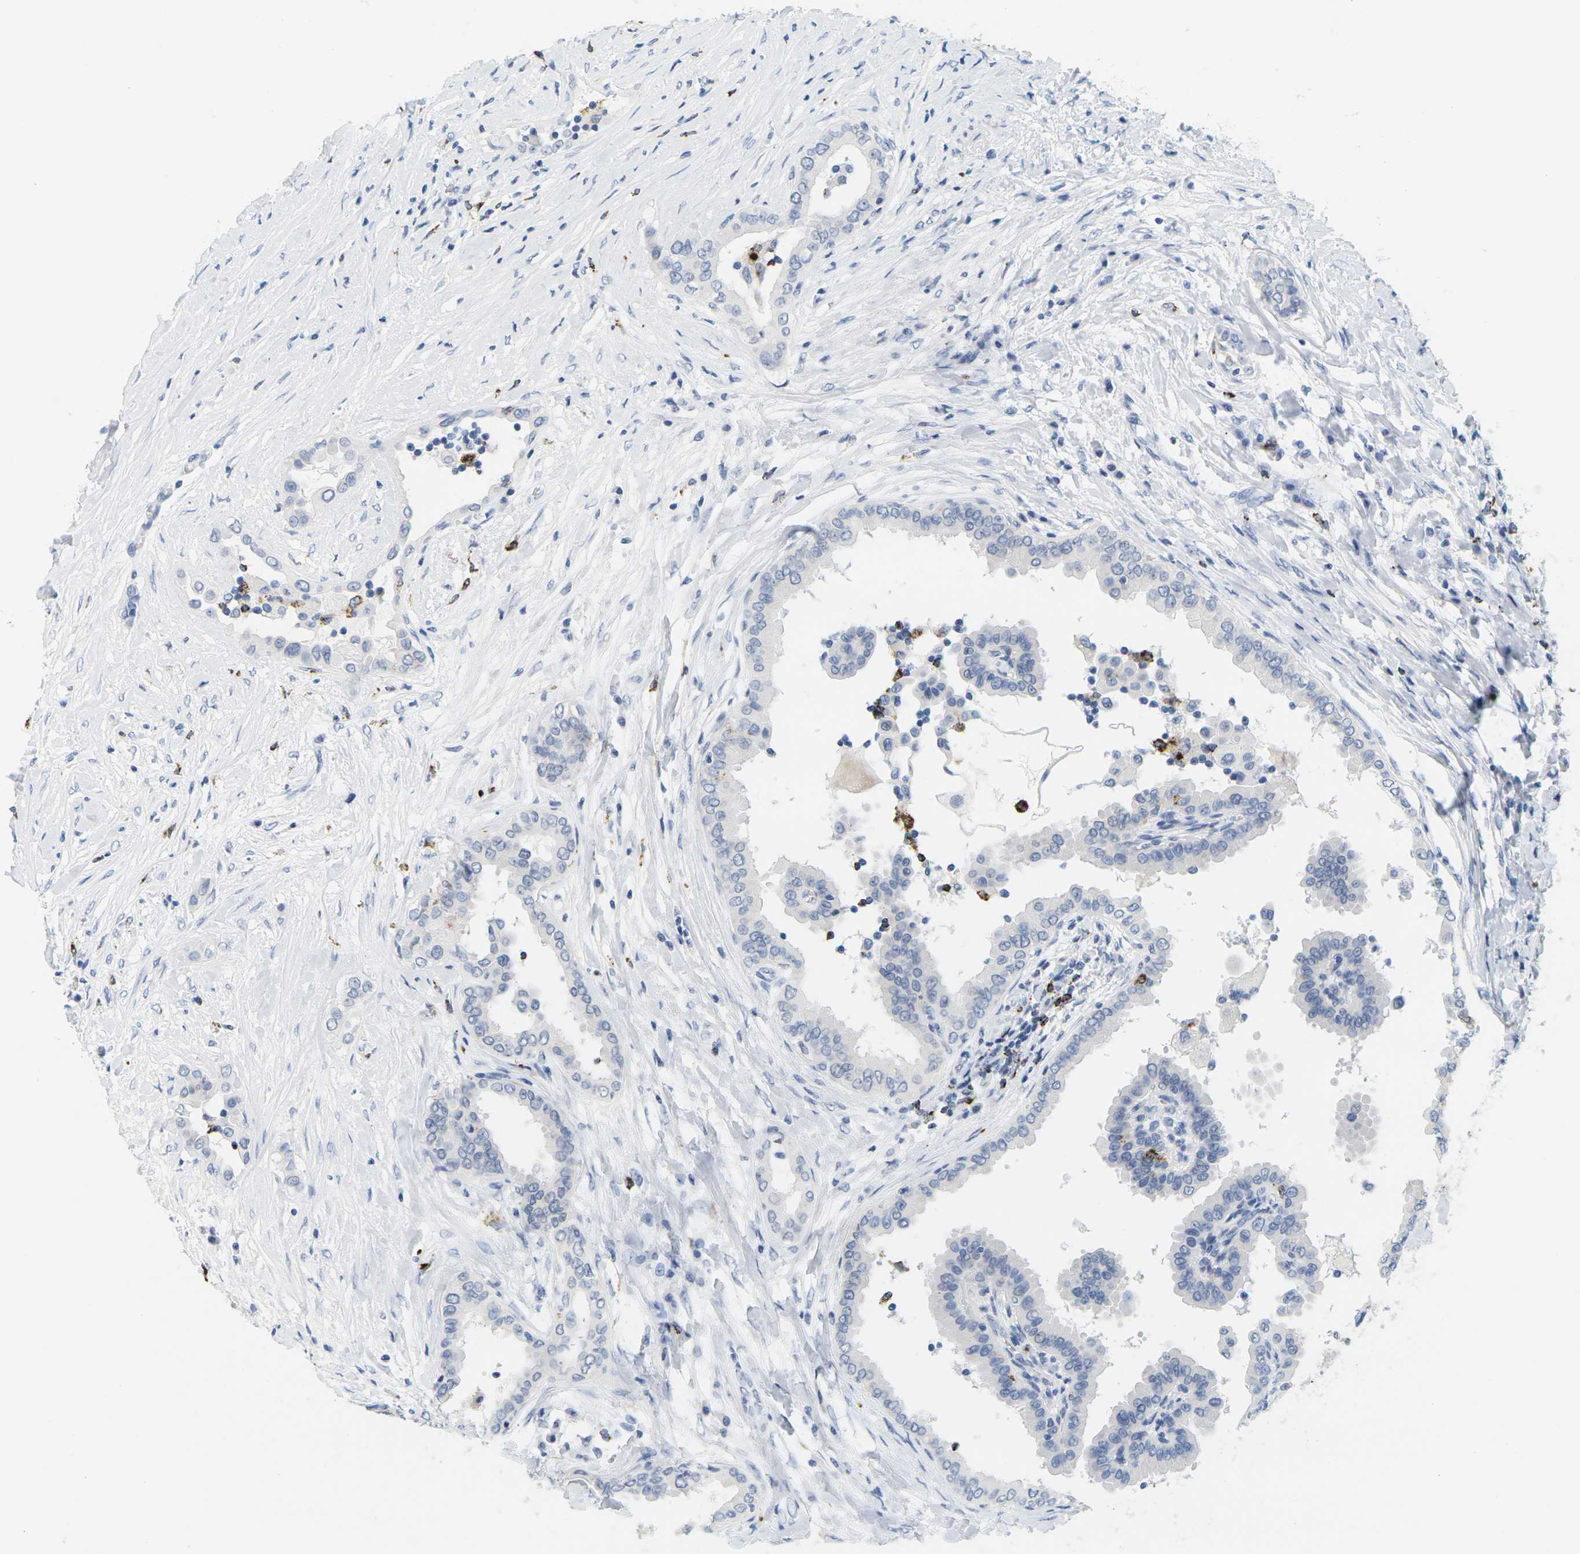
{"staining": {"intensity": "negative", "quantity": "none", "location": "none"}, "tissue": "thyroid cancer", "cell_type": "Tumor cells", "image_type": "cancer", "snomed": [{"axis": "morphology", "description": "Papillary adenocarcinoma, NOS"}, {"axis": "topography", "description": "Thyroid gland"}], "caption": "DAB (3,3'-diaminobenzidine) immunohistochemical staining of human papillary adenocarcinoma (thyroid) displays no significant staining in tumor cells.", "gene": "HLA-DOB", "patient": {"sex": "male", "age": 33}}